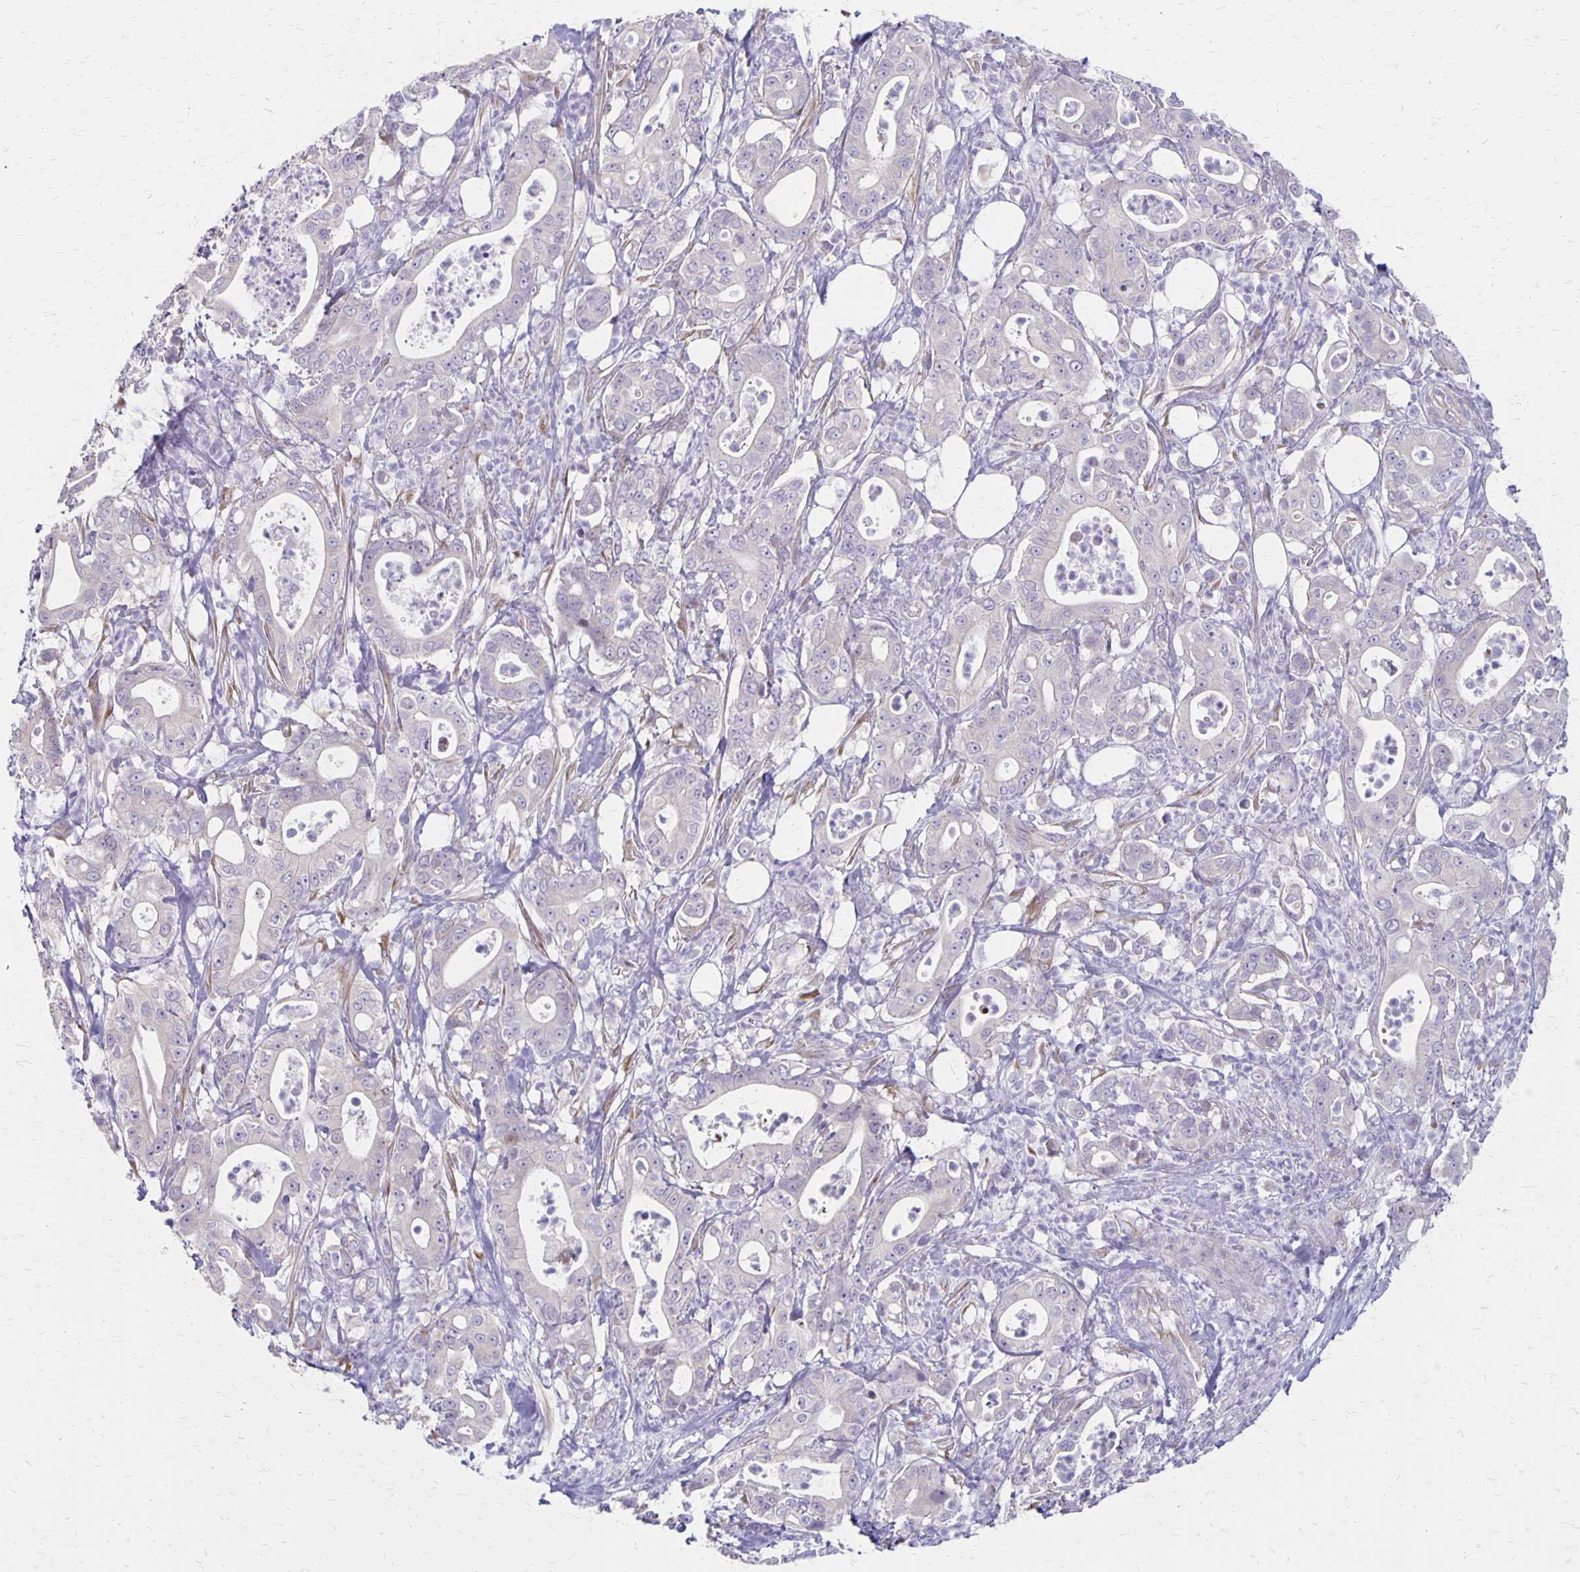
{"staining": {"intensity": "negative", "quantity": "none", "location": "none"}, "tissue": "pancreatic cancer", "cell_type": "Tumor cells", "image_type": "cancer", "snomed": [{"axis": "morphology", "description": "Adenocarcinoma, NOS"}, {"axis": "topography", "description": "Pancreas"}], "caption": "Immunohistochemical staining of human pancreatic cancer (adenocarcinoma) demonstrates no significant staining in tumor cells. Nuclei are stained in blue.", "gene": "HOMER1", "patient": {"sex": "male", "age": 71}}